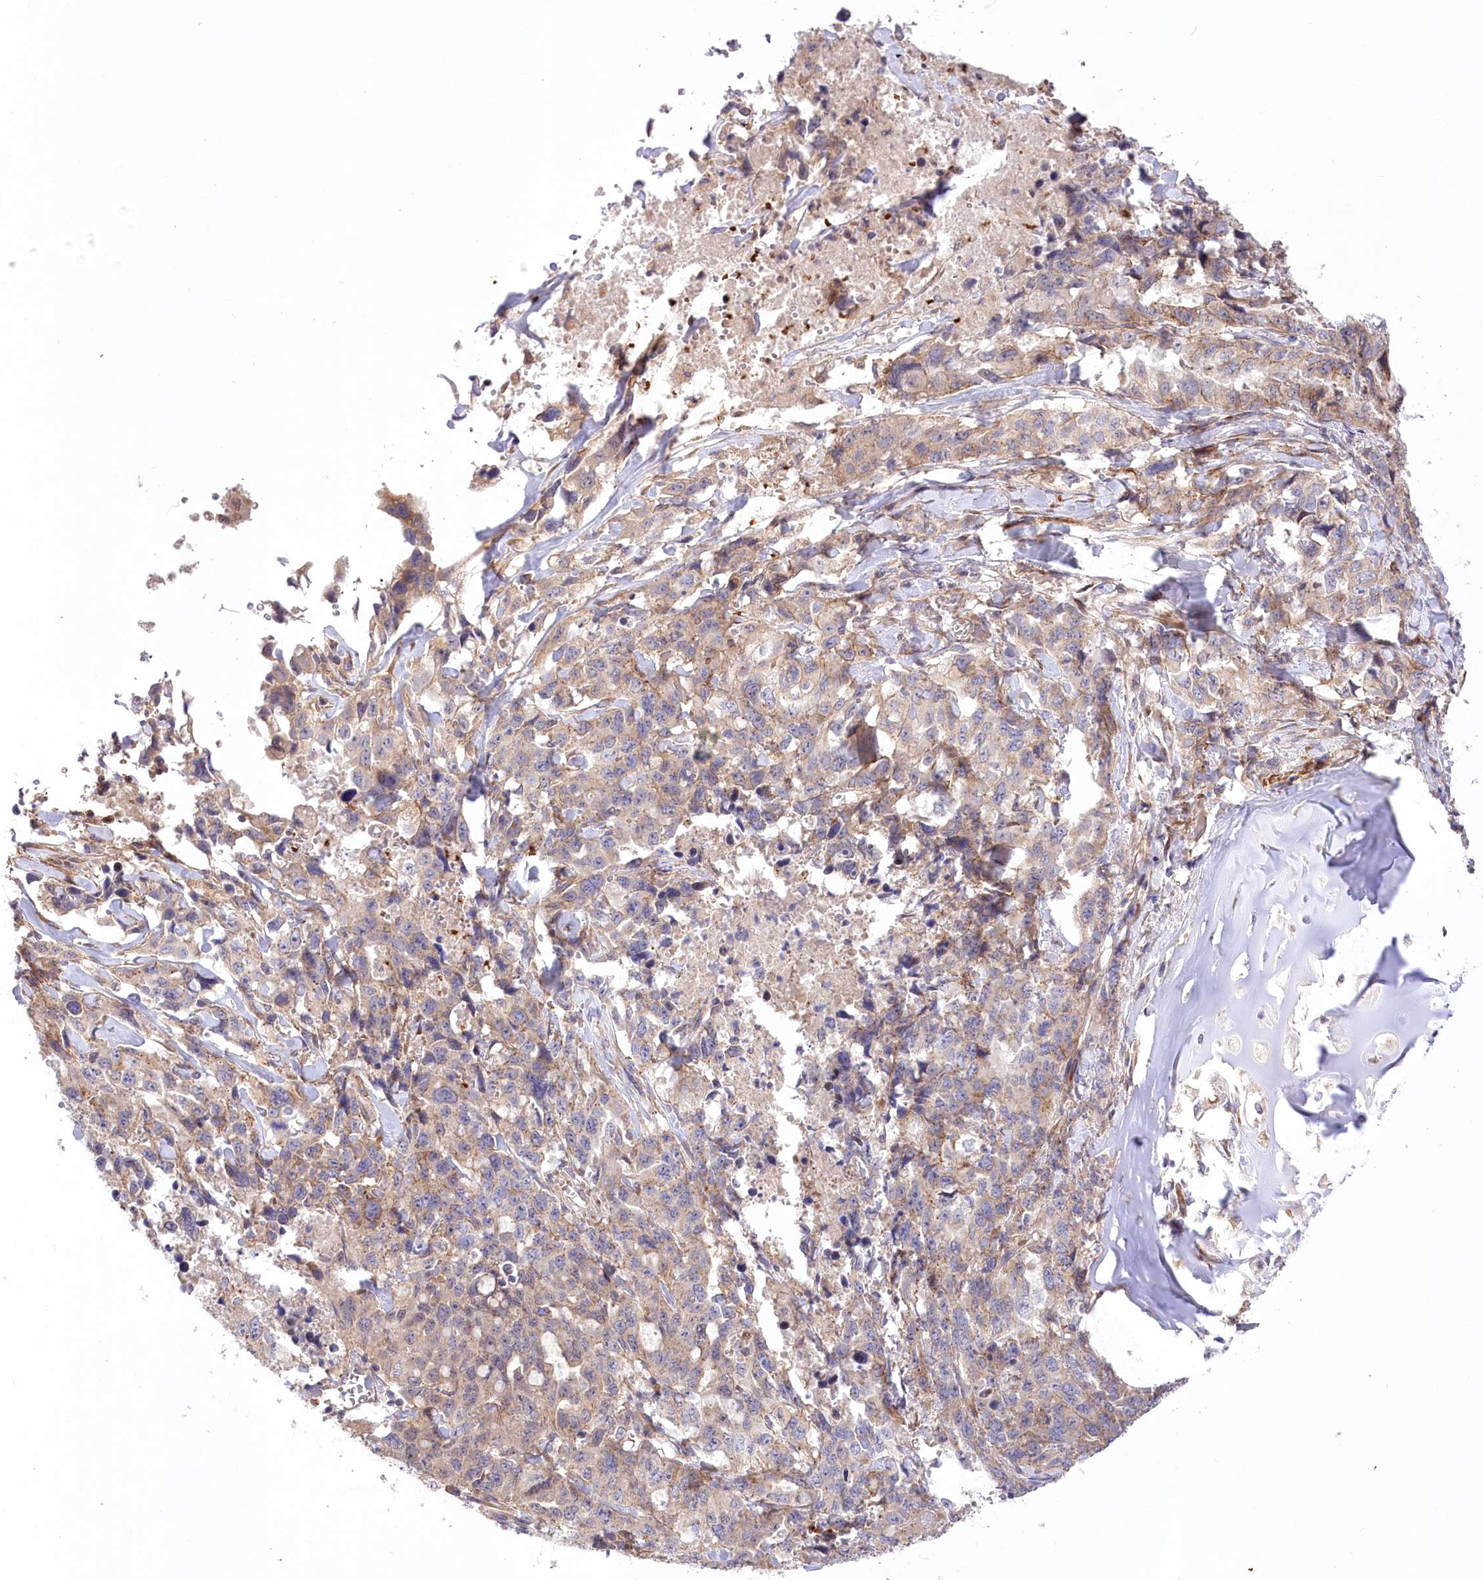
{"staining": {"intensity": "moderate", "quantity": ">75%", "location": "cytoplasmic/membranous"}, "tissue": "lung cancer", "cell_type": "Tumor cells", "image_type": "cancer", "snomed": [{"axis": "morphology", "description": "Adenocarcinoma, NOS"}, {"axis": "topography", "description": "Lung"}], "caption": "Protein analysis of adenocarcinoma (lung) tissue demonstrates moderate cytoplasmic/membranous positivity in about >75% of tumor cells.", "gene": "TRUB1", "patient": {"sex": "female", "age": 51}}